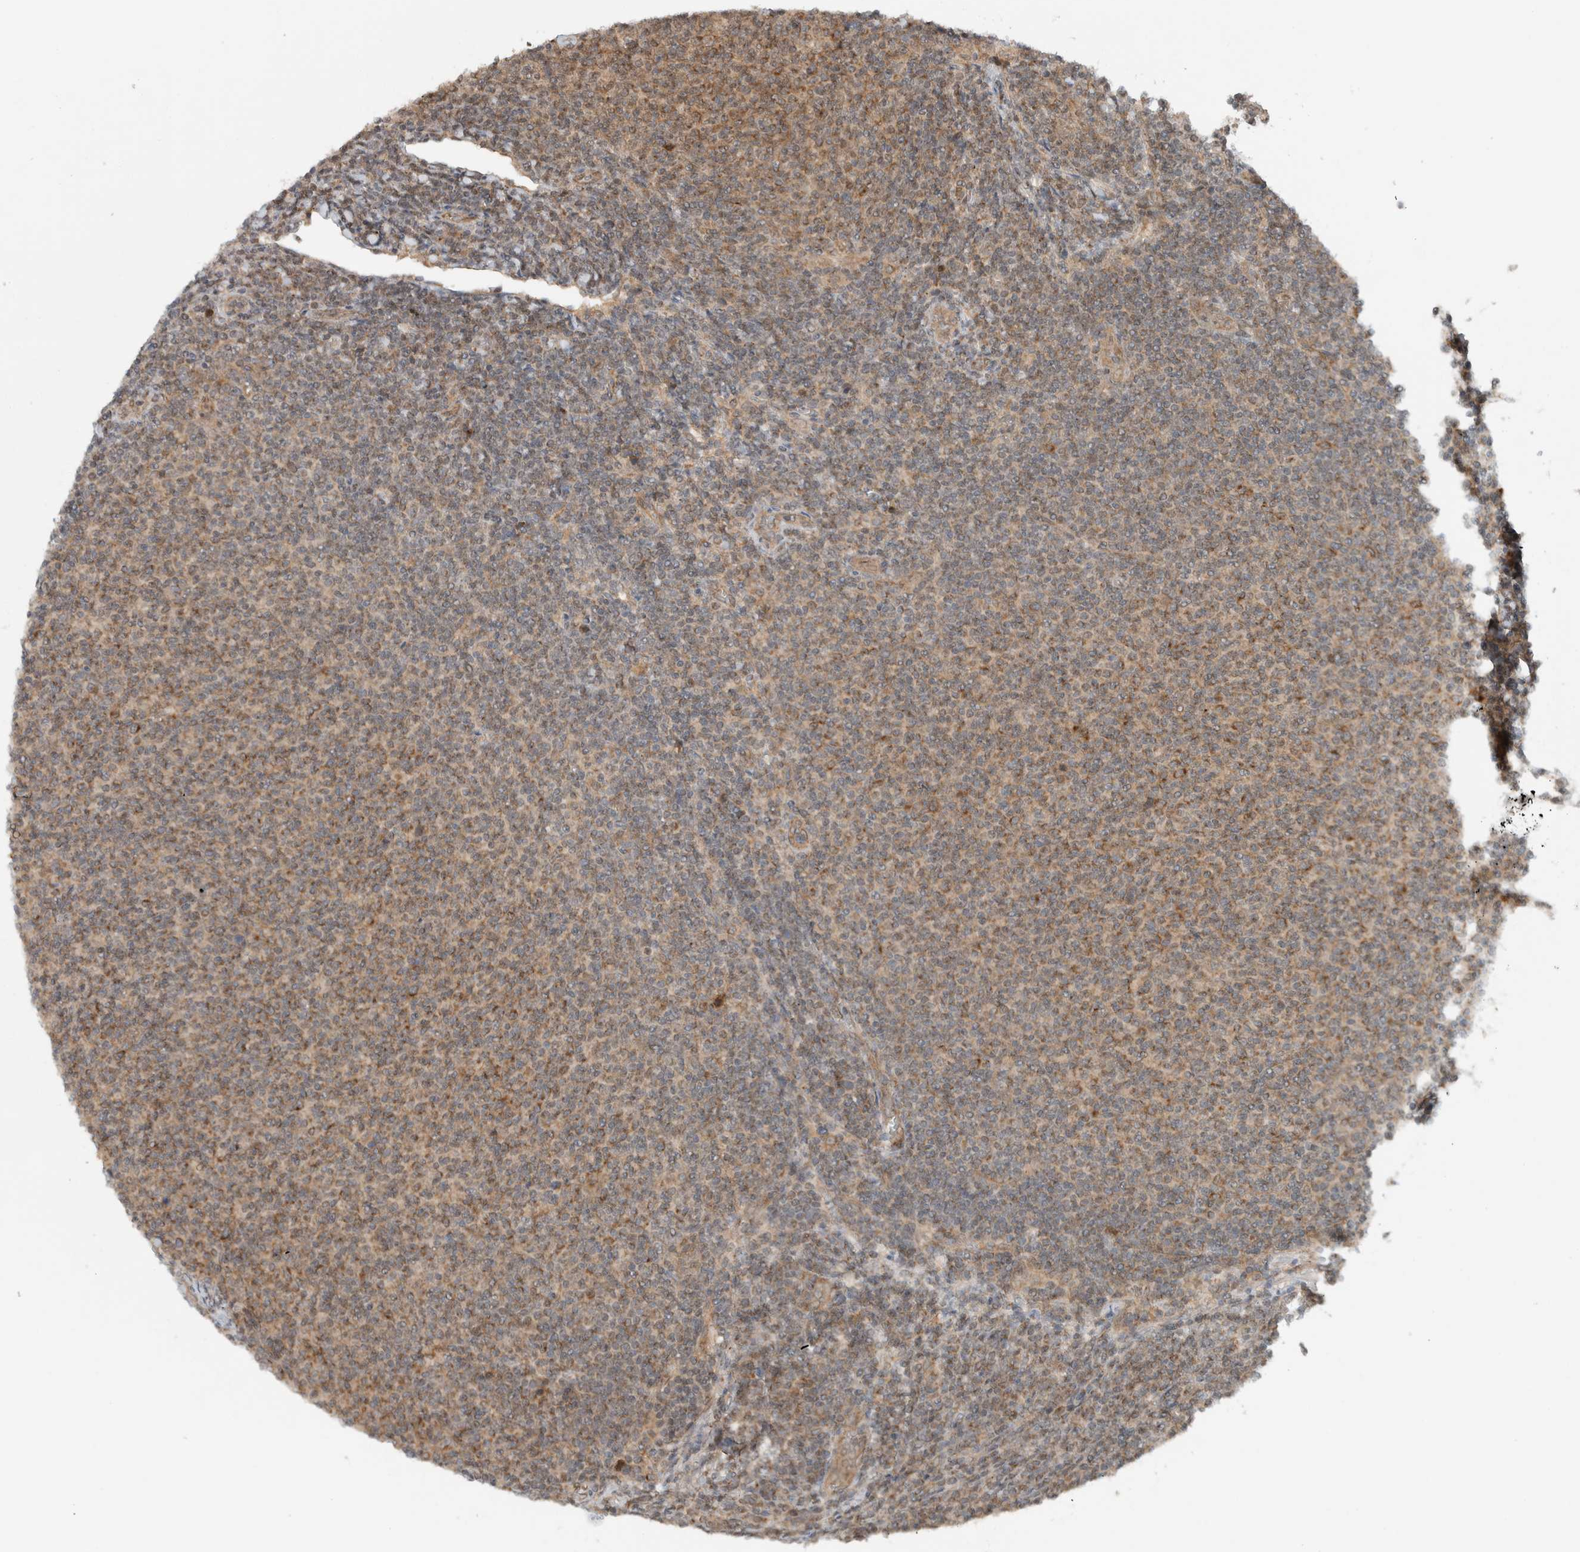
{"staining": {"intensity": "moderate", "quantity": "25%-75%", "location": "cytoplasmic/membranous"}, "tissue": "lymphoma", "cell_type": "Tumor cells", "image_type": "cancer", "snomed": [{"axis": "morphology", "description": "Malignant lymphoma, non-Hodgkin's type, Low grade"}, {"axis": "topography", "description": "Lymph node"}], "caption": "Protein staining exhibits moderate cytoplasmic/membranous staining in about 25%-75% of tumor cells in lymphoma. Ihc stains the protein in brown and the nuclei are stained blue.", "gene": "KLHL6", "patient": {"sex": "male", "age": 66}}